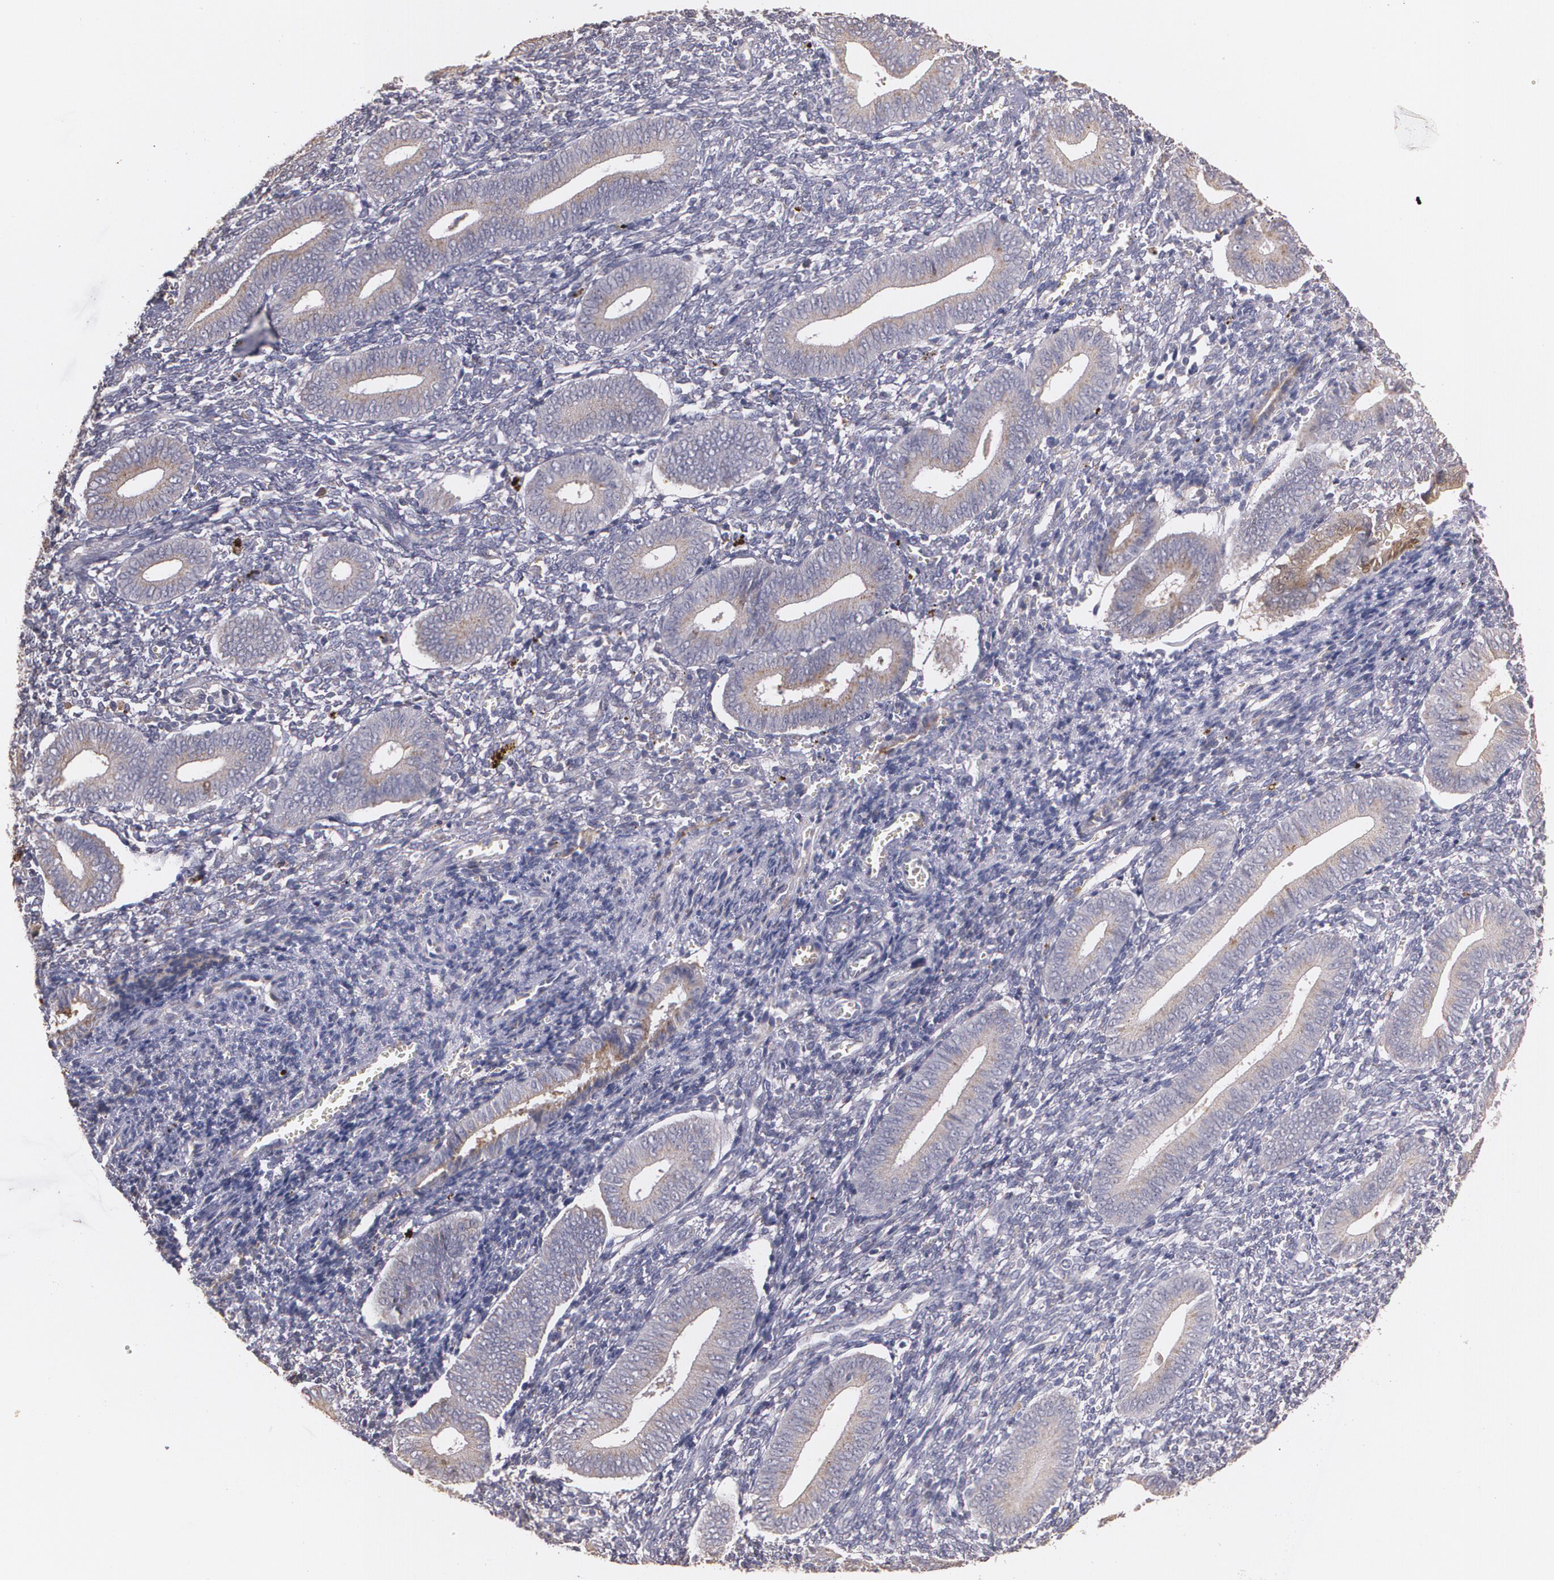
{"staining": {"intensity": "negative", "quantity": "none", "location": "none"}, "tissue": "endometrium", "cell_type": "Cells in endometrial stroma", "image_type": "normal", "snomed": [{"axis": "morphology", "description": "Normal tissue, NOS"}, {"axis": "topography", "description": "Uterus"}, {"axis": "topography", "description": "Endometrium"}], "caption": "The image reveals no staining of cells in endometrial stroma in unremarkable endometrium. (DAB (3,3'-diaminobenzidine) immunohistochemistry (IHC), high magnification).", "gene": "ATF3", "patient": {"sex": "female", "age": 33}}